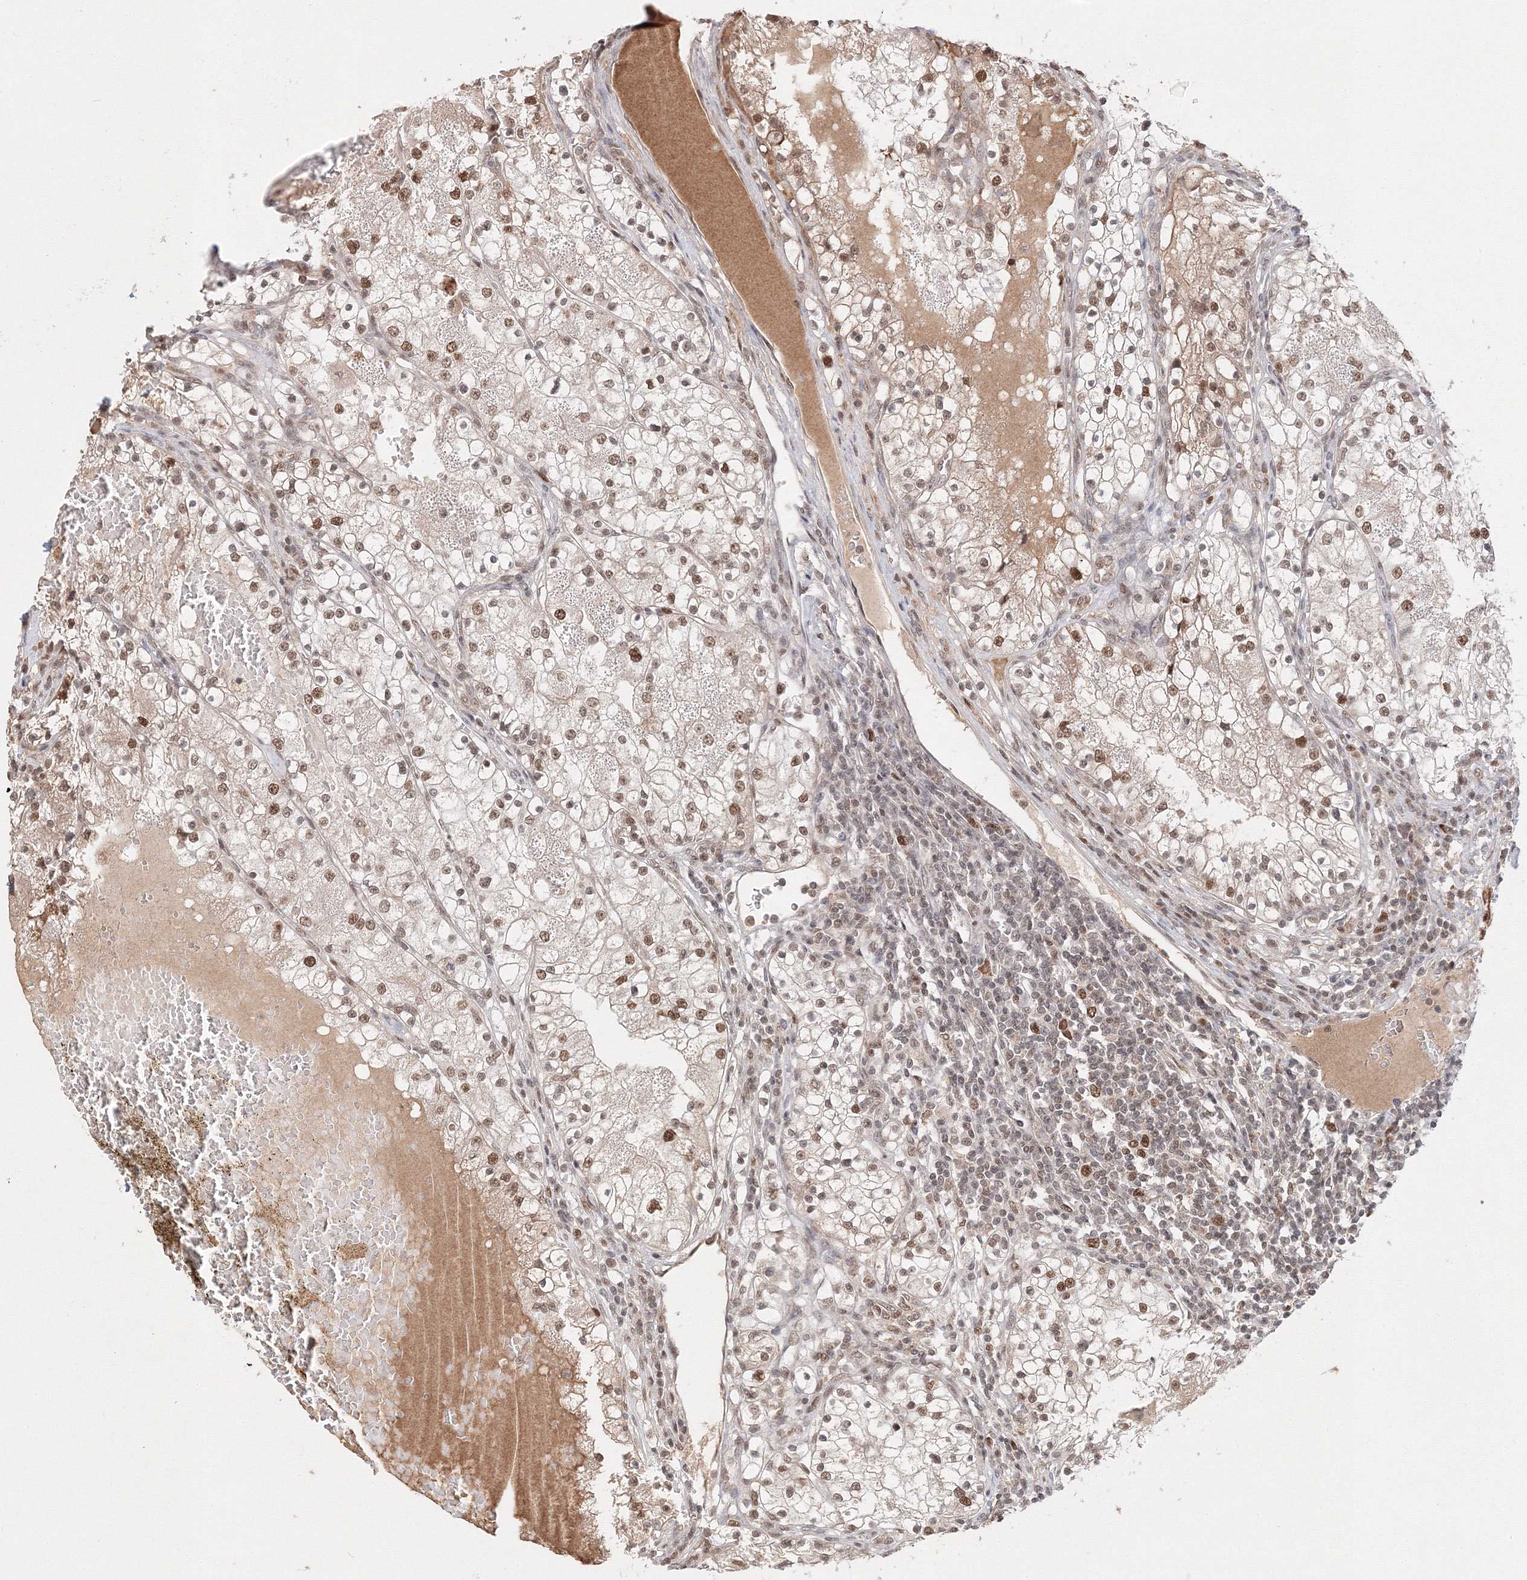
{"staining": {"intensity": "moderate", "quantity": ">75%", "location": "nuclear"}, "tissue": "renal cancer", "cell_type": "Tumor cells", "image_type": "cancer", "snomed": [{"axis": "morphology", "description": "Normal tissue, NOS"}, {"axis": "morphology", "description": "Adenocarcinoma, NOS"}, {"axis": "topography", "description": "Kidney"}], "caption": "This is a histology image of immunohistochemistry staining of renal adenocarcinoma, which shows moderate positivity in the nuclear of tumor cells.", "gene": "IWS1", "patient": {"sex": "male", "age": 68}}